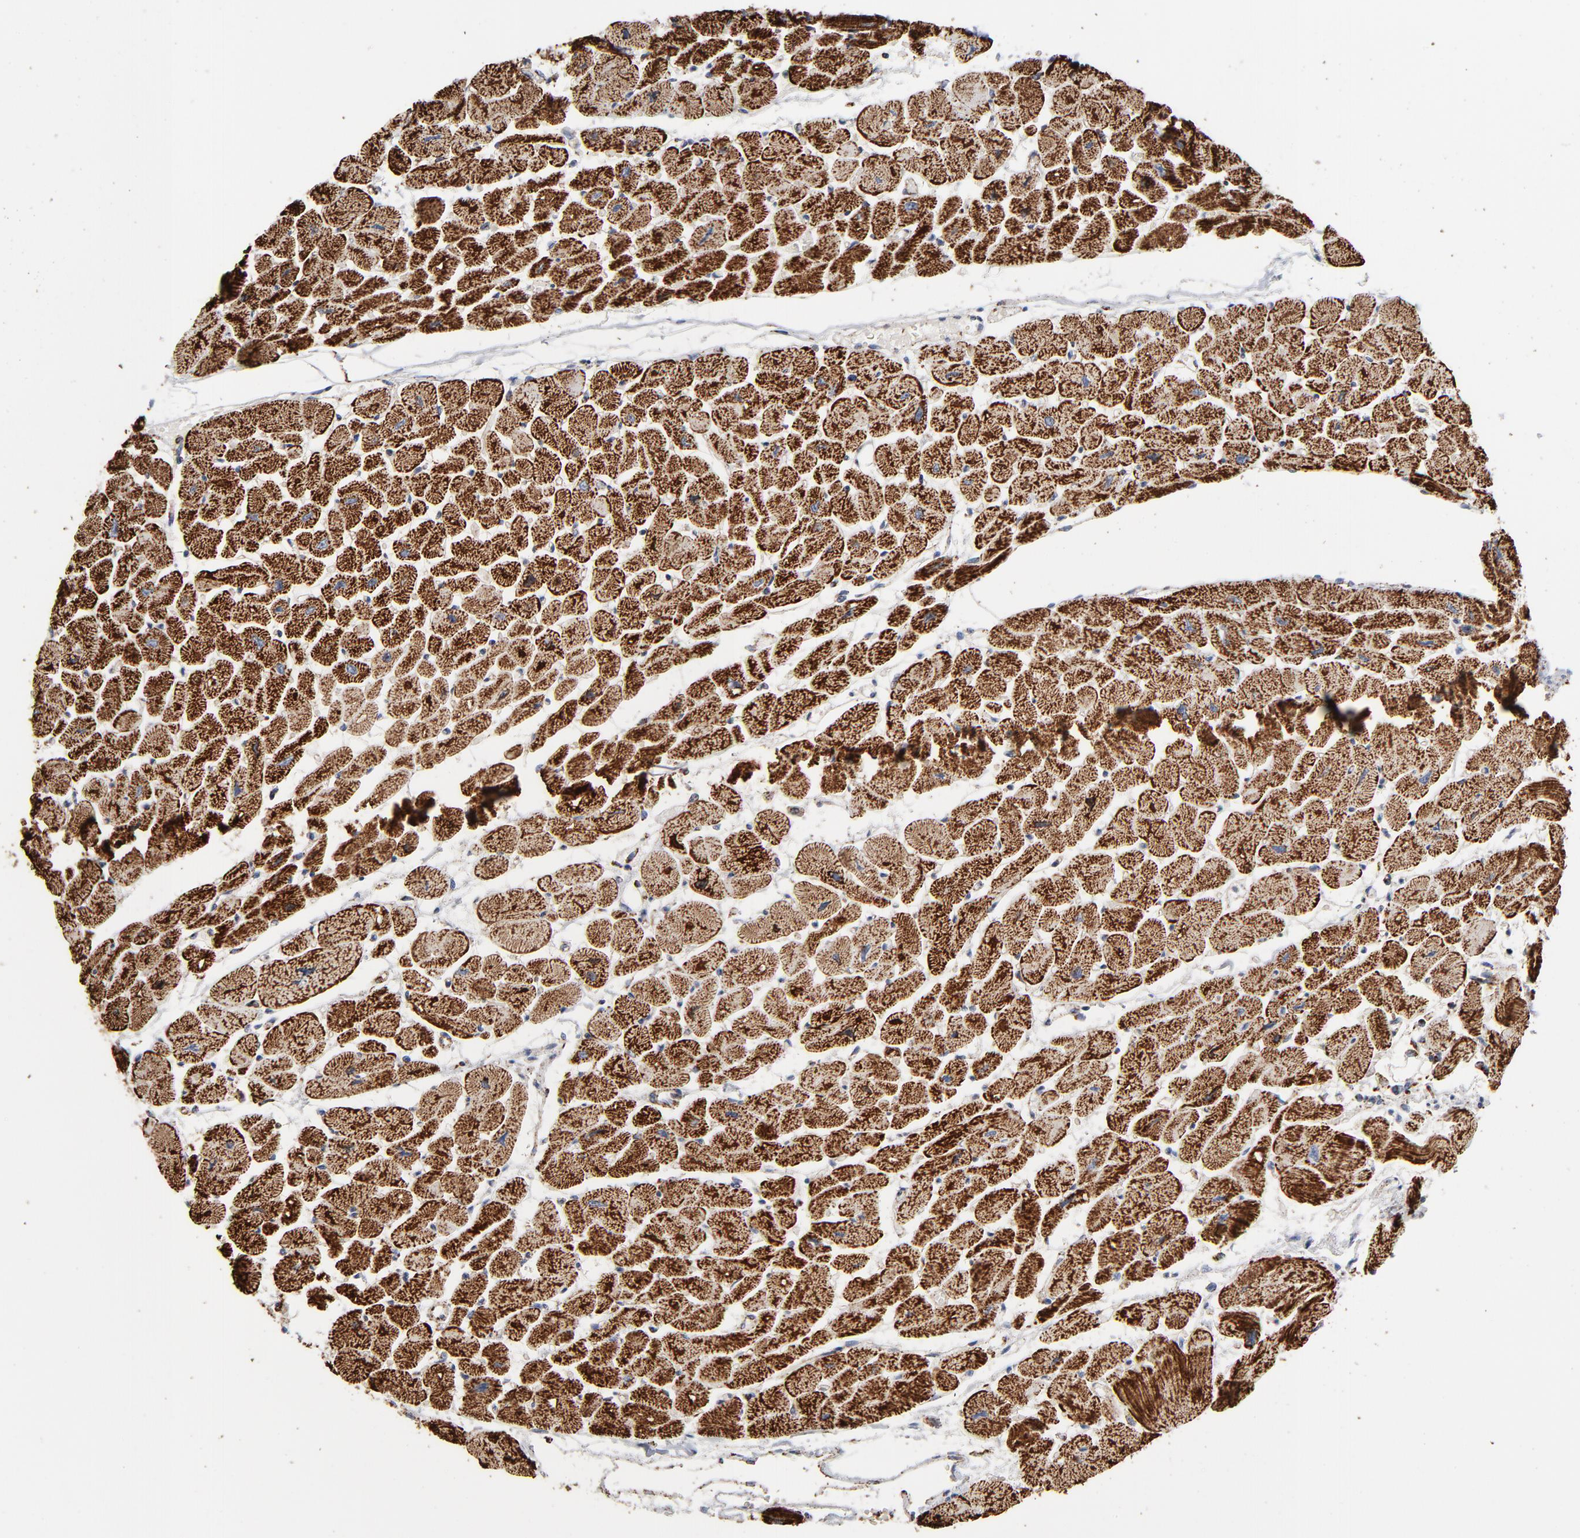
{"staining": {"intensity": "strong", "quantity": ">75%", "location": "cytoplasmic/membranous"}, "tissue": "heart muscle", "cell_type": "Cardiomyocytes", "image_type": "normal", "snomed": [{"axis": "morphology", "description": "Normal tissue, NOS"}, {"axis": "topography", "description": "Heart"}], "caption": "Cardiomyocytes reveal high levels of strong cytoplasmic/membranous positivity in about >75% of cells in benign heart muscle. Using DAB (3,3'-diaminobenzidine) (brown) and hematoxylin (blue) stains, captured at high magnification using brightfield microscopy.", "gene": "UQCRC1", "patient": {"sex": "female", "age": 54}}